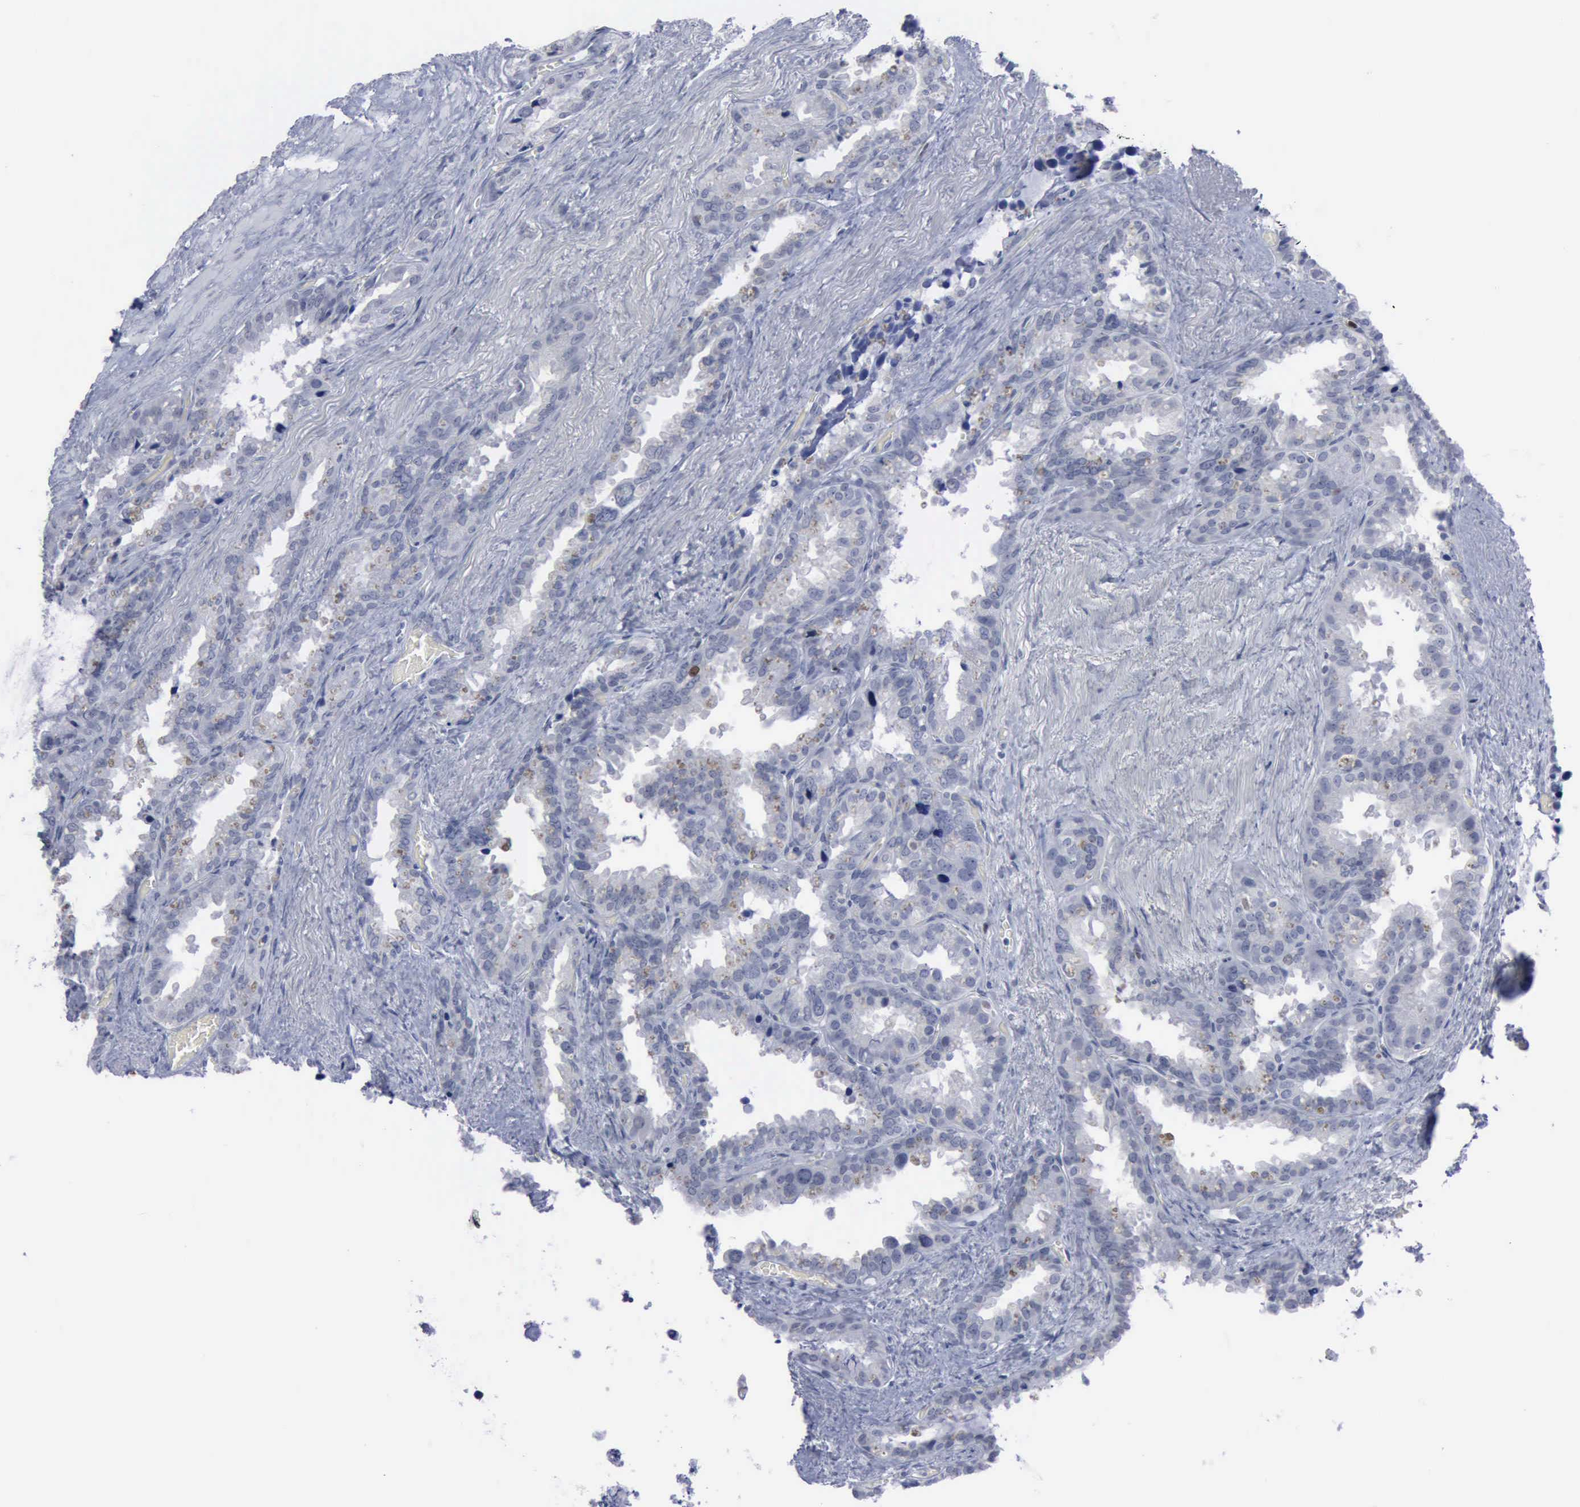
{"staining": {"intensity": "negative", "quantity": "none", "location": "none"}, "tissue": "seminal vesicle", "cell_type": "Glandular cells", "image_type": "normal", "snomed": [{"axis": "morphology", "description": "Normal tissue, NOS"}, {"axis": "topography", "description": "Prostate"}, {"axis": "topography", "description": "Seminal veicle"}], "caption": "The immunohistochemistry (IHC) image has no significant positivity in glandular cells of seminal vesicle. (Immunohistochemistry, brightfield microscopy, high magnification).", "gene": "MCM5", "patient": {"sex": "male", "age": 63}}